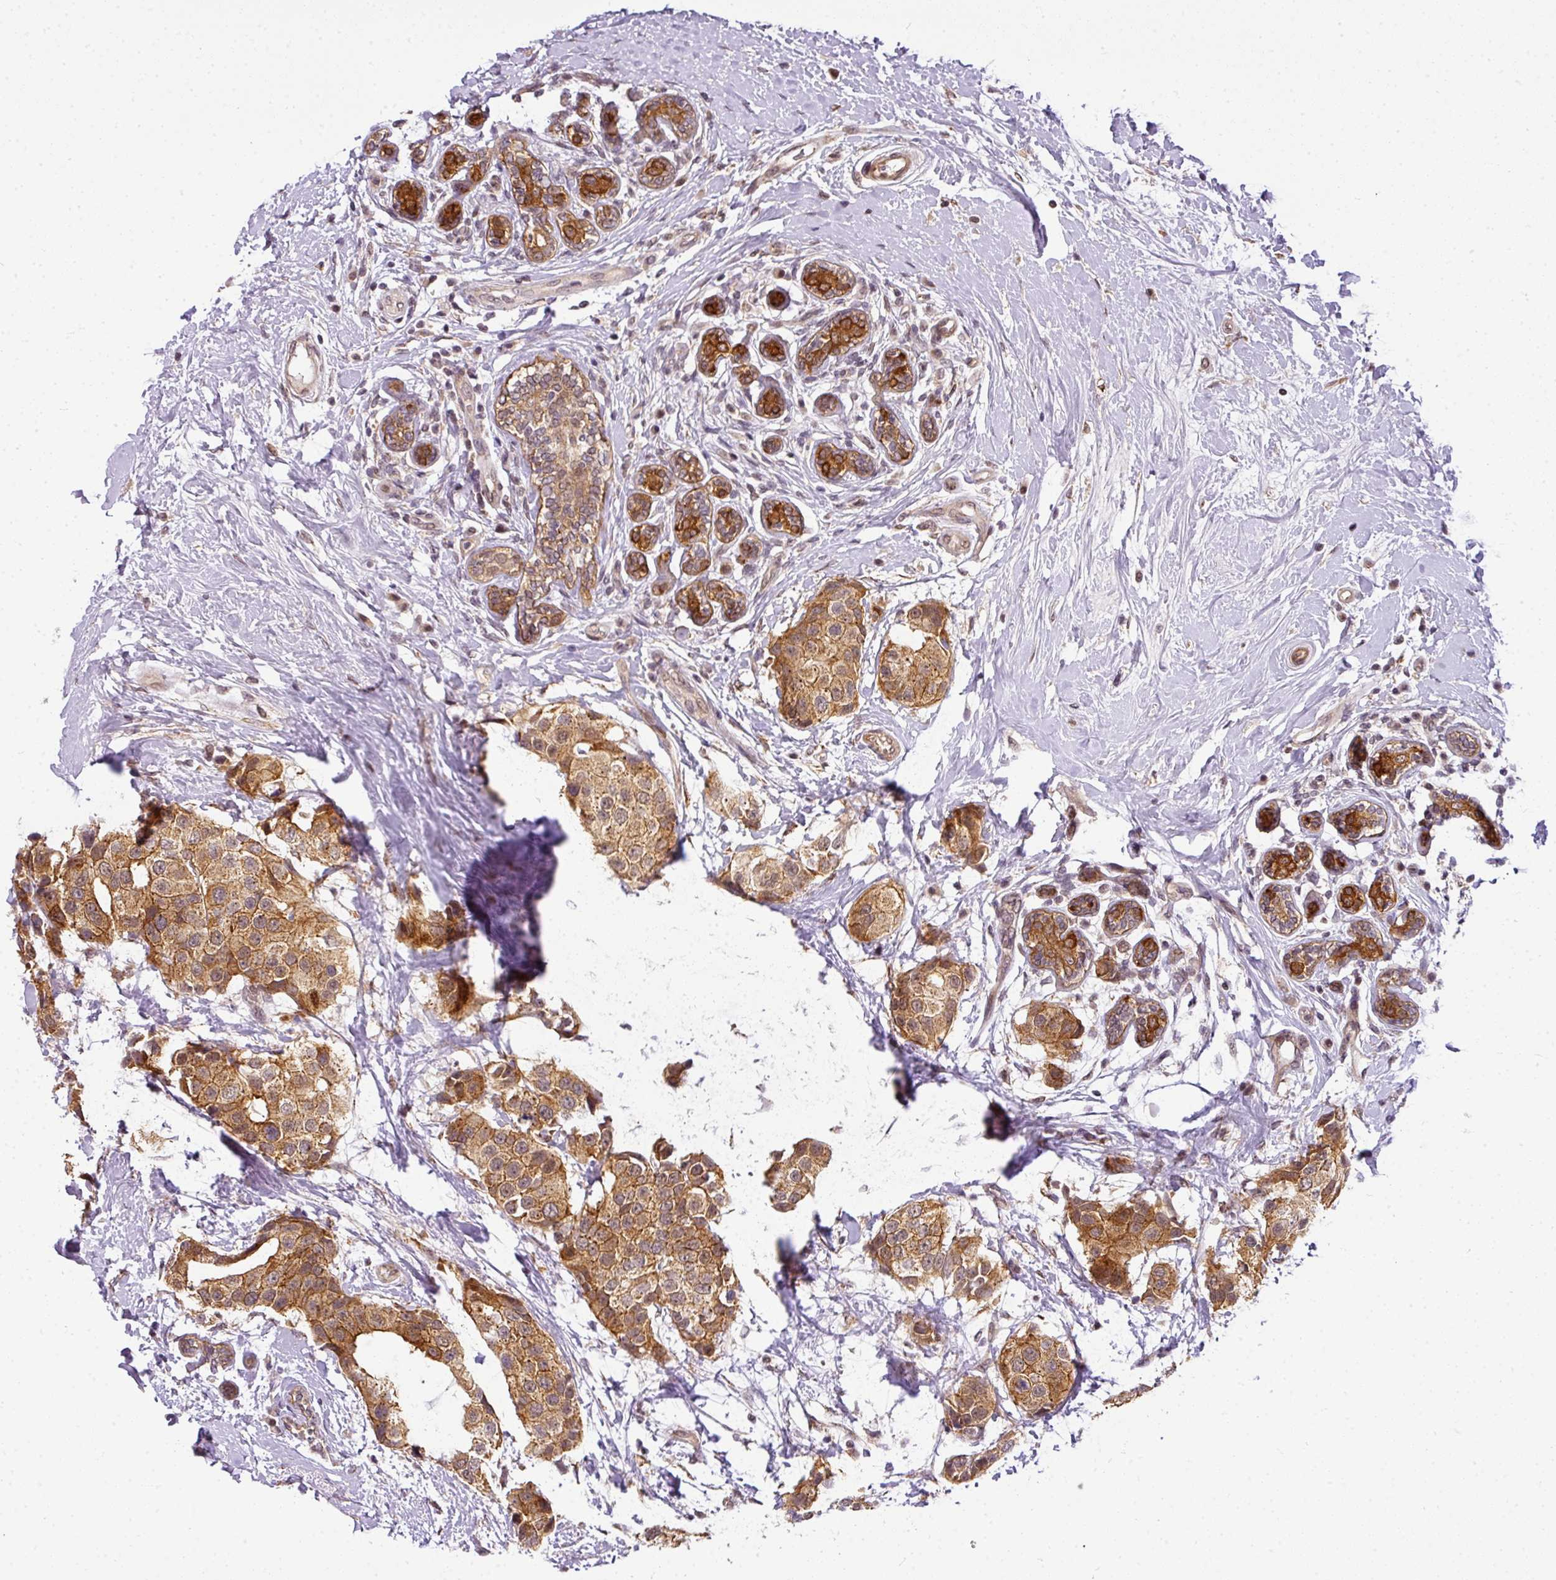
{"staining": {"intensity": "moderate", "quantity": ">75%", "location": "cytoplasmic/membranous"}, "tissue": "breast cancer", "cell_type": "Tumor cells", "image_type": "cancer", "snomed": [{"axis": "morphology", "description": "Normal tissue, NOS"}, {"axis": "morphology", "description": "Duct carcinoma"}, {"axis": "topography", "description": "Breast"}], "caption": "Intraductal carcinoma (breast) tissue demonstrates moderate cytoplasmic/membranous positivity in approximately >75% of tumor cells Immunohistochemistry stains the protein in brown and the nuclei are stained blue.", "gene": "C1orf226", "patient": {"sex": "female", "age": 39}}